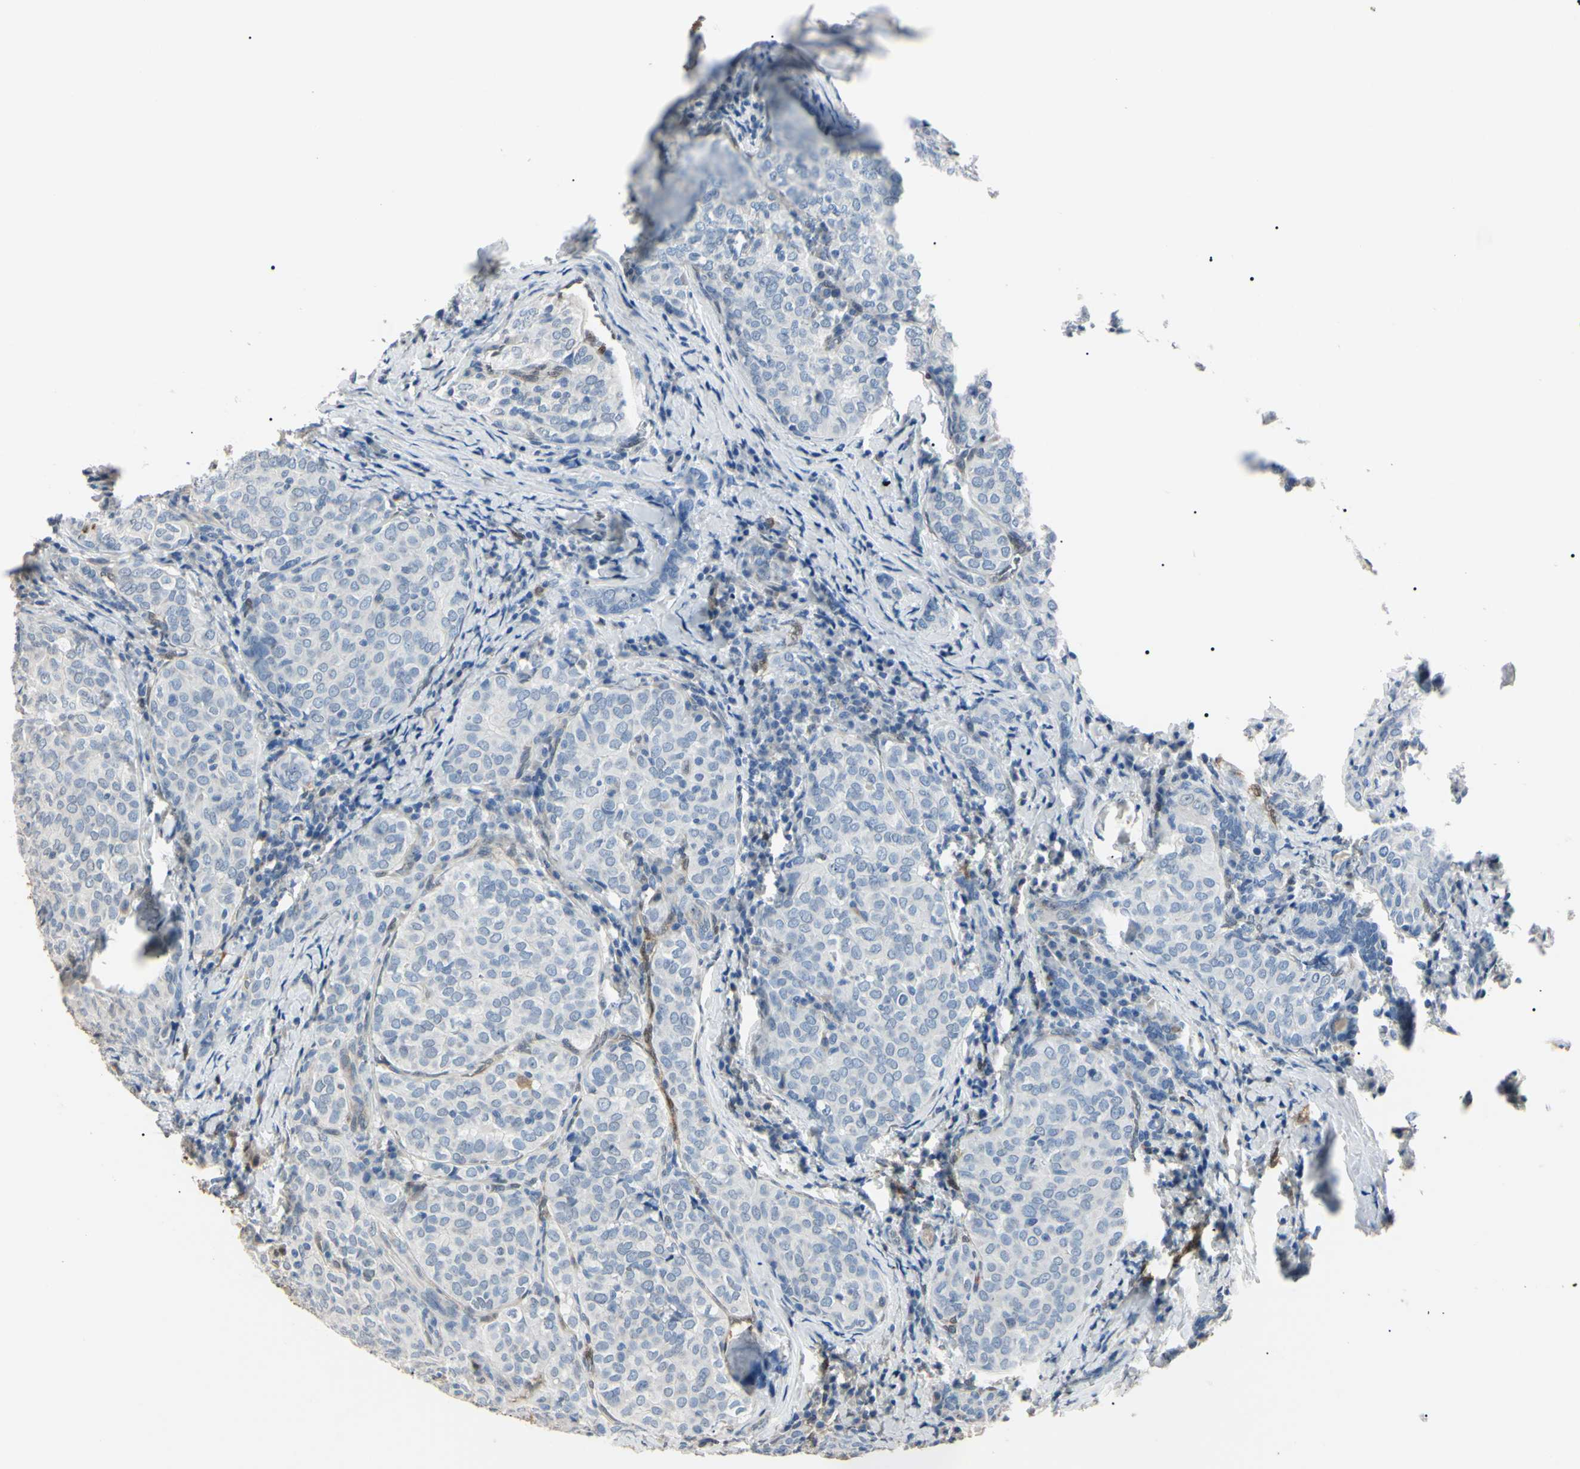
{"staining": {"intensity": "negative", "quantity": "none", "location": "none"}, "tissue": "thyroid cancer", "cell_type": "Tumor cells", "image_type": "cancer", "snomed": [{"axis": "morphology", "description": "Normal tissue, NOS"}, {"axis": "morphology", "description": "Papillary adenocarcinoma, NOS"}, {"axis": "topography", "description": "Thyroid gland"}], "caption": "Tumor cells show no significant protein expression in thyroid cancer (papillary adenocarcinoma). Brightfield microscopy of immunohistochemistry stained with DAB (3,3'-diaminobenzidine) (brown) and hematoxylin (blue), captured at high magnification.", "gene": "AKR1C3", "patient": {"sex": "female", "age": 30}}